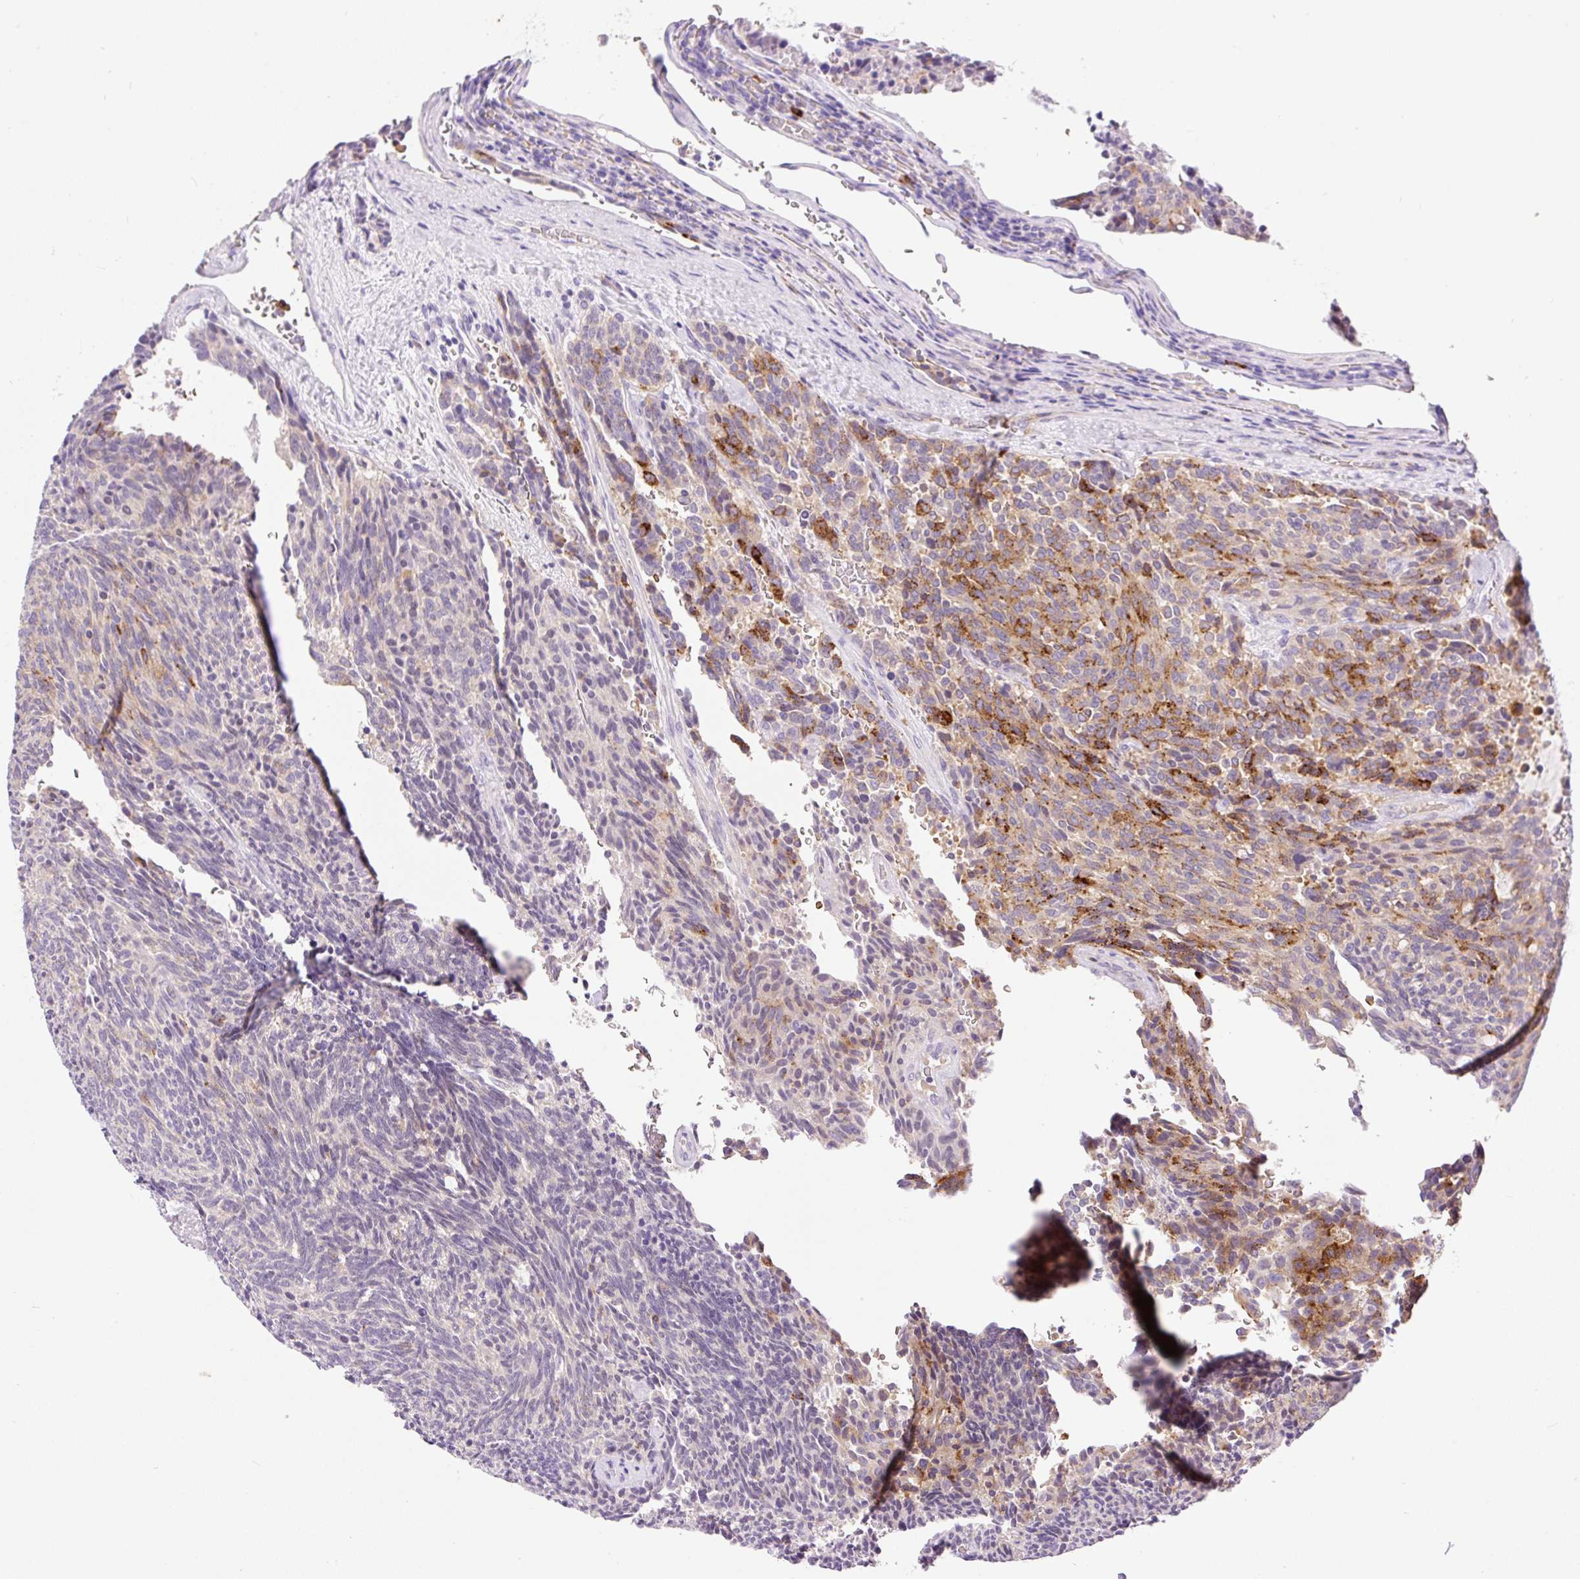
{"staining": {"intensity": "moderate", "quantity": "25%-75%", "location": "cytoplasmic/membranous"}, "tissue": "carcinoid", "cell_type": "Tumor cells", "image_type": "cancer", "snomed": [{"axis": "morphology", "description": "Carcinoid, malignant, NOS"}, {"axis": "topography", "description": "Pancreas"}], "caption": "Tumor cells show moderate cytoplasmic/membranous staining in about 25%-75% of cells in malignant carcinoid.", "gene": "LHFPL5", "patient": {"sex": "female", "age": 54}}